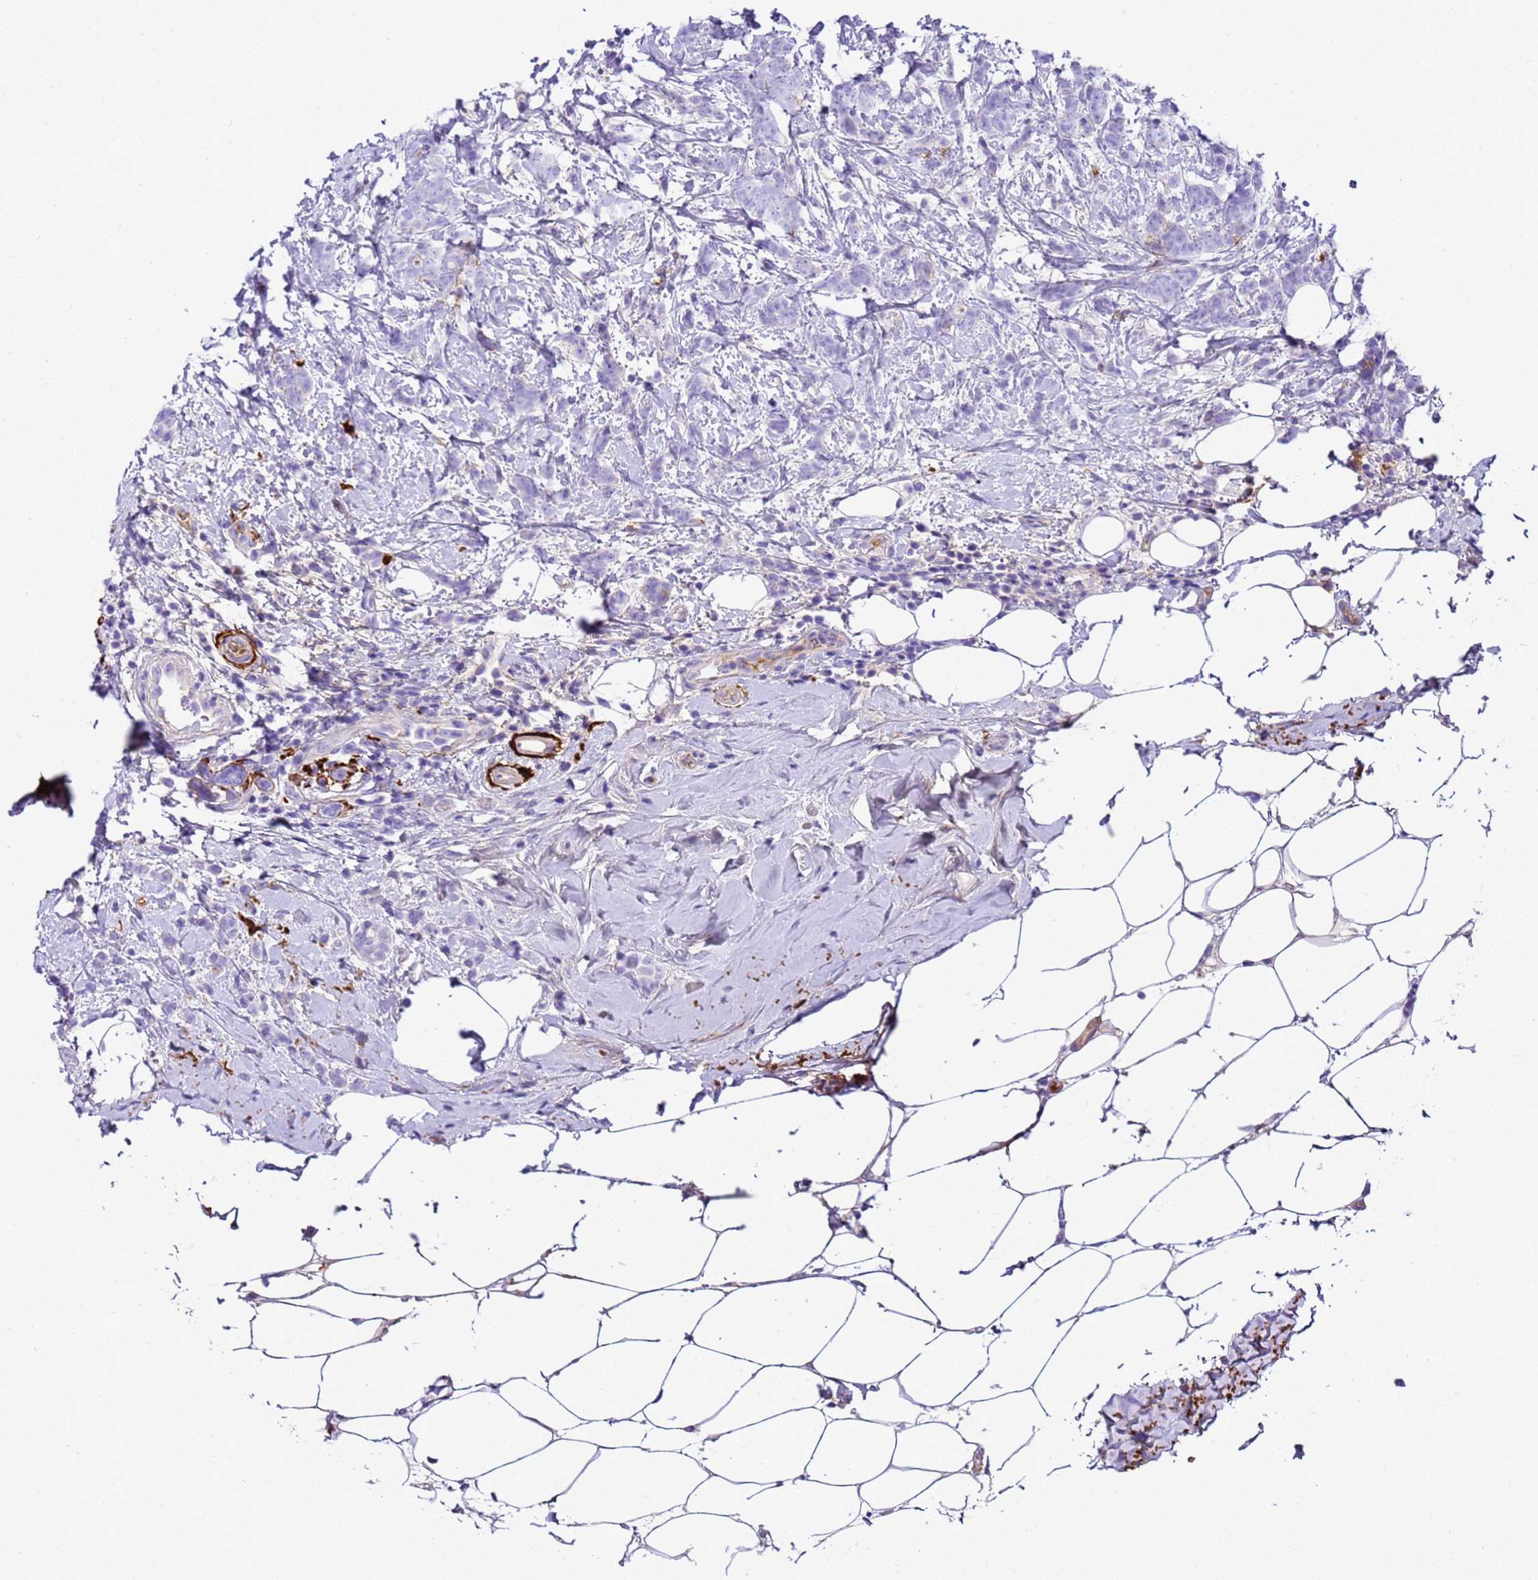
{"staining": {"intensity": "negative", "quantity": "none", "location": "none"}, "tissue": "breast cancer", "cell_type": "Tumor cells", "image_type": "cancer", "snomed": [{"axis": "morphology", "description": "Lobular carcinoma"}, {"axis": "topography", "description": "Breast"}], "caption": "This micrograph is of breast cancer stained with IHC to label a protein in brown with the nuclei are counter-stained blue. There is no staining in tumor cells.", "gene": "CFHR2", "patient": {"sex": "female", "age": 58}}